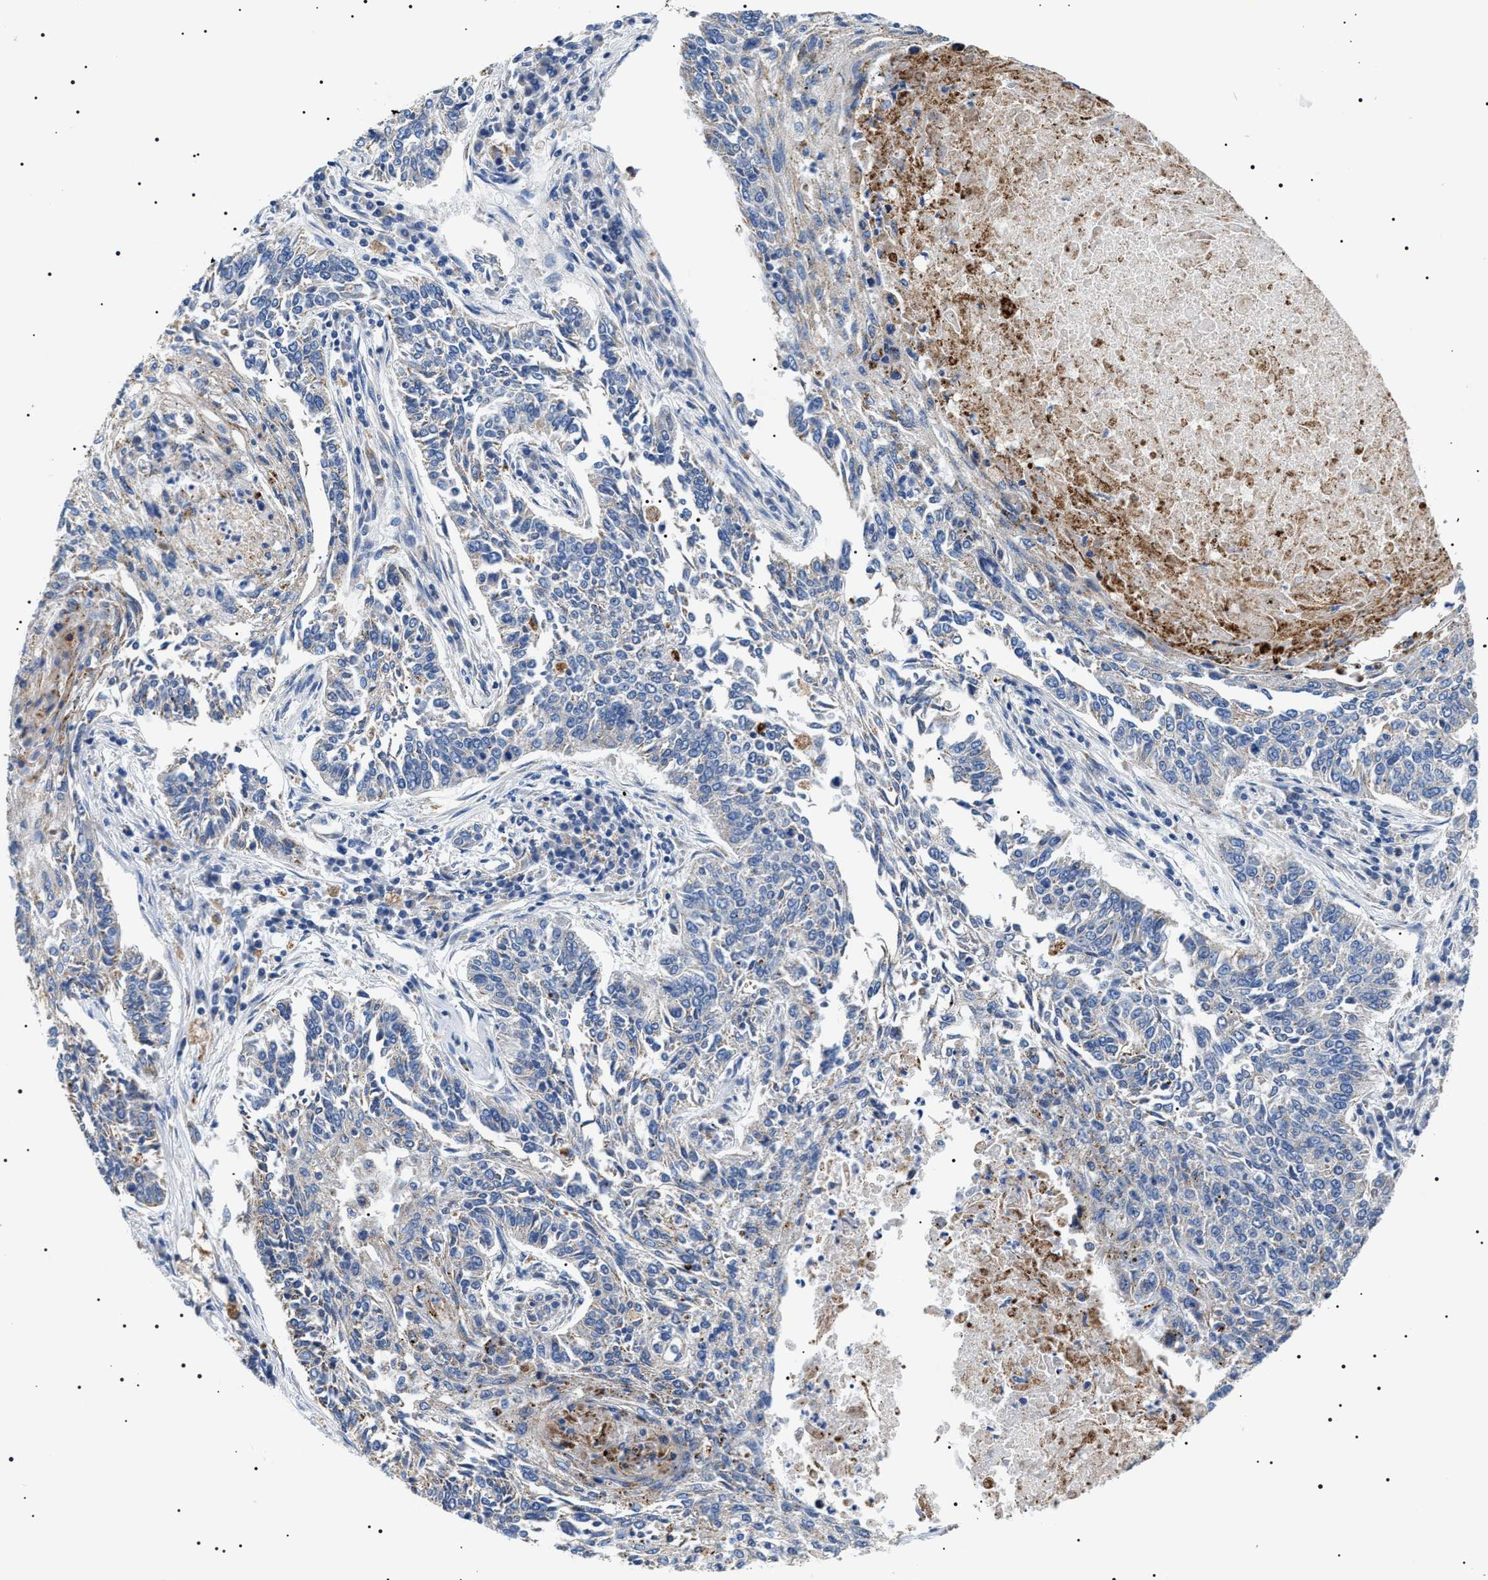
{"staining": {"intensity": "negative", "quantity": "none", "location": "none"}, "tissue": "lung cancer", "cell_type": "Tumor cells", "image_type": "cancer", "snomed": [{"axis": "morphology", "description": "Normal tissue, NOS"}, {"axis": "morphology", "description": "Squamous cell carcinoma, NOS"}, {"axis": "topography", "description": "Cartilage tissue"}, {"axis": "topography", "description": "Bronchus"}, {"axis": "topography", "description": "Lung"}], "caption": "Immunohistochemistry histopathology image of lung squamous cell carcinoma stained for a protein (brown), which displays no positivity in tumor cells.", "gene": "TMEM222", "patient": {"sex": "female", "age": 49}}